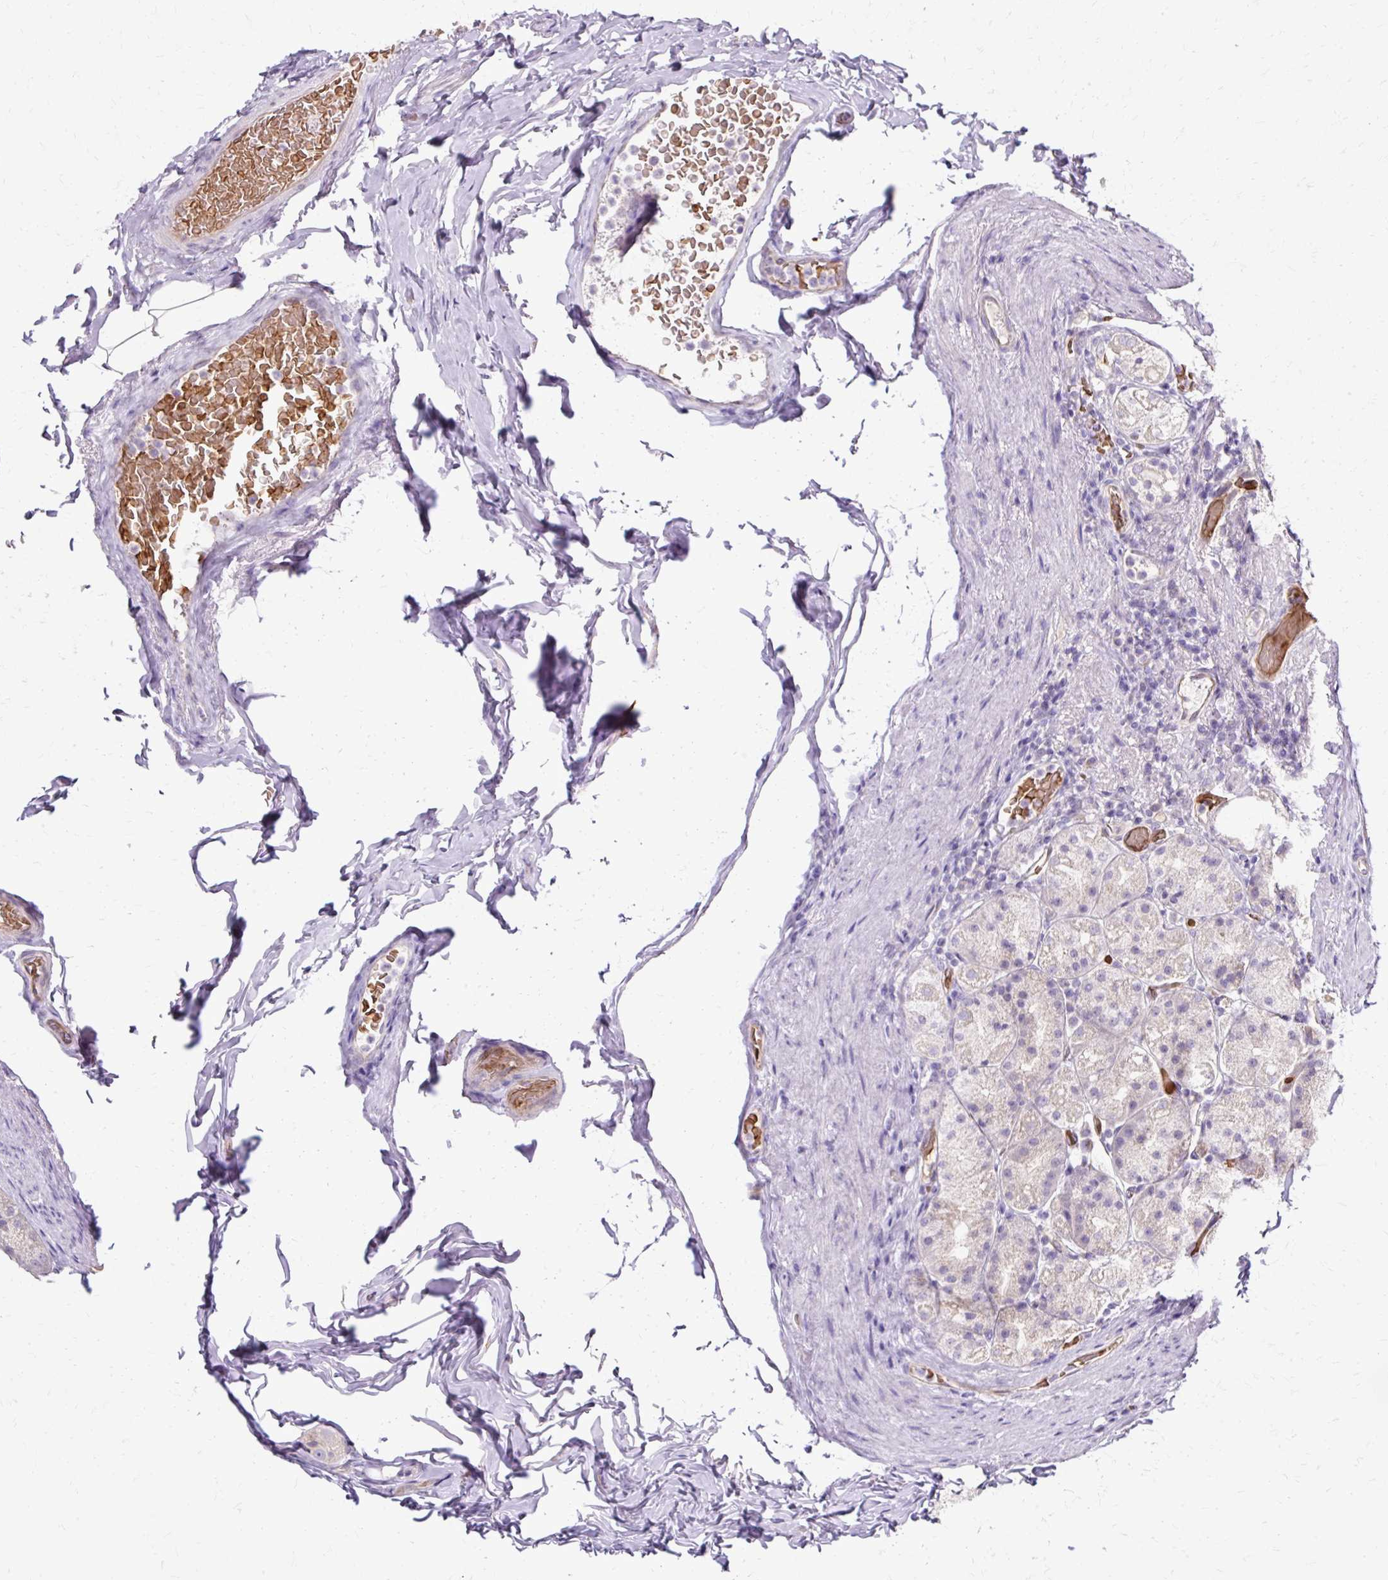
{"staining": {"intensity": "negative", "quantity": "none", "location": "none"}, "tissue": "stomach", "cell_type": "Glandular cells", "image_type": "normal", "snomed": [{"axis": "morphology", "description": "Normal tissue, NOS"}, {"axis": "topography", "description": "Stomach, upper"}, {"axis": "topography", "description": "Stomach"}], "caption": "This is a histopathology image of IHC staining of benign stomach, which shows no staining in glandular cells. The staining was performed using DAB (3,3'-diaminobenzidine) to visualize the protein expression in brown, while the nuclei were stained in blue with hematoxylin (Magnification: 20x).", "gene": "USHBP1", "patient": {"sex": "male", "age": 68}}